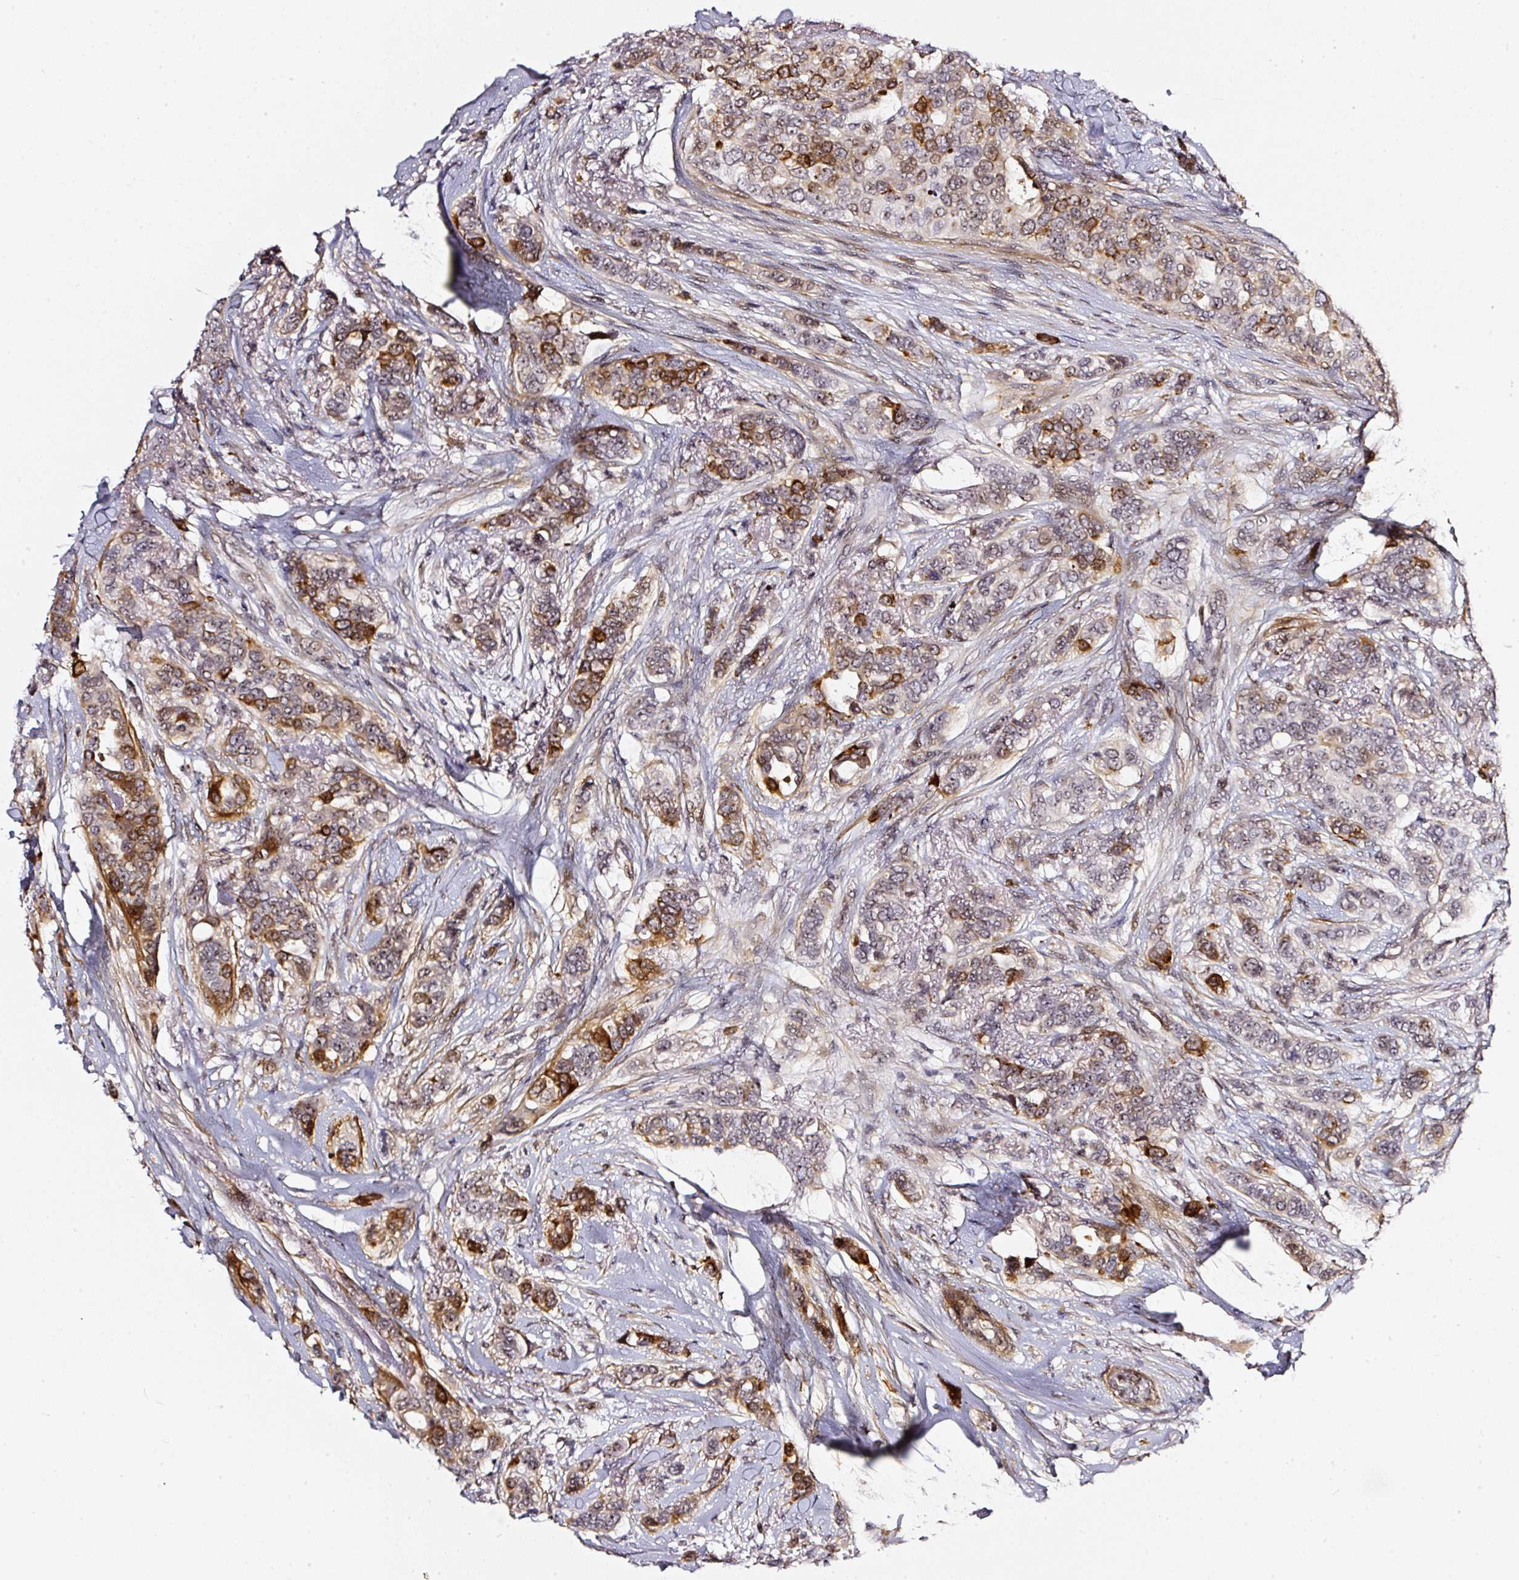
{"staining": {"intensity": "strong", "quantity": "25%-75%", "location": "cytoplasmic/membranous"}, "tissue": "breast cancer", "cell_type": "Tumor cells", "image_type": "cancer", "snomed": [{"axis": "morphology", "description": "Lobular carcinoma"}, {"axis": "topography", "description": "Breast"}], "caption": "Human breast cancer stained with a protein marker exhibits strong staining in tumor cells.", "gene": "MXRA8", "patient": {"sex": "female", "age": 51}}